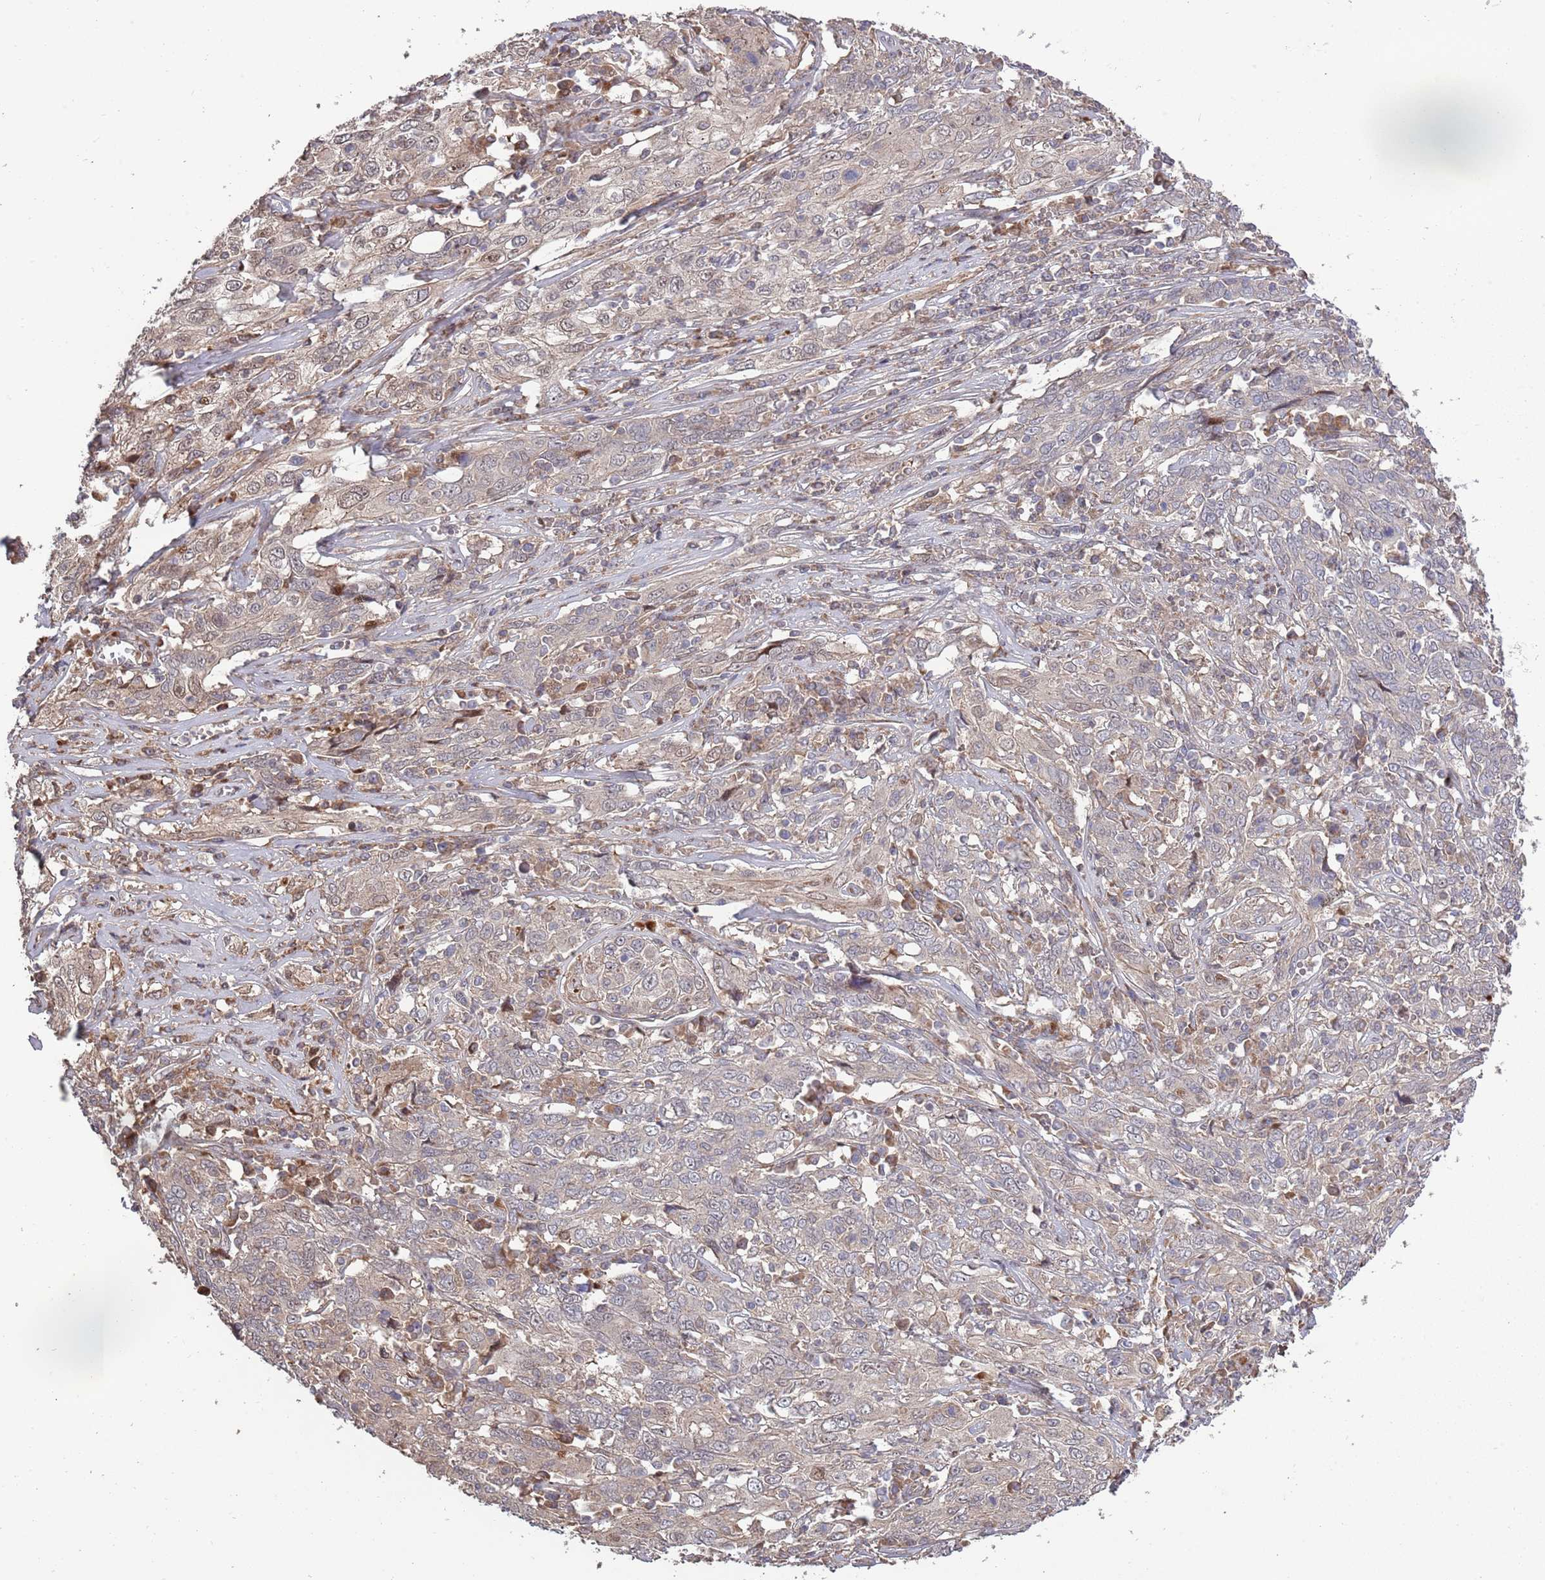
{"staining": {"intensity": "weak", "quantity": "<25%", "location": "cytoplasmic/membranous"}, "tissue": "cervical cancer", "cell_type": "Tumor cells", "image_type": "cancer", "snomed": [{"axis": "morphology", "description": "Squamous cell carcinoma, NOS"}, {"axis": "topography", "description": "Cervix"}], "caption": "There is no significant staining in tumor cells of cervical cancer (squamous cell carcinoma).", "gene": "SYNDIG1L", "patient": {"sex": "female", "age": 46}}